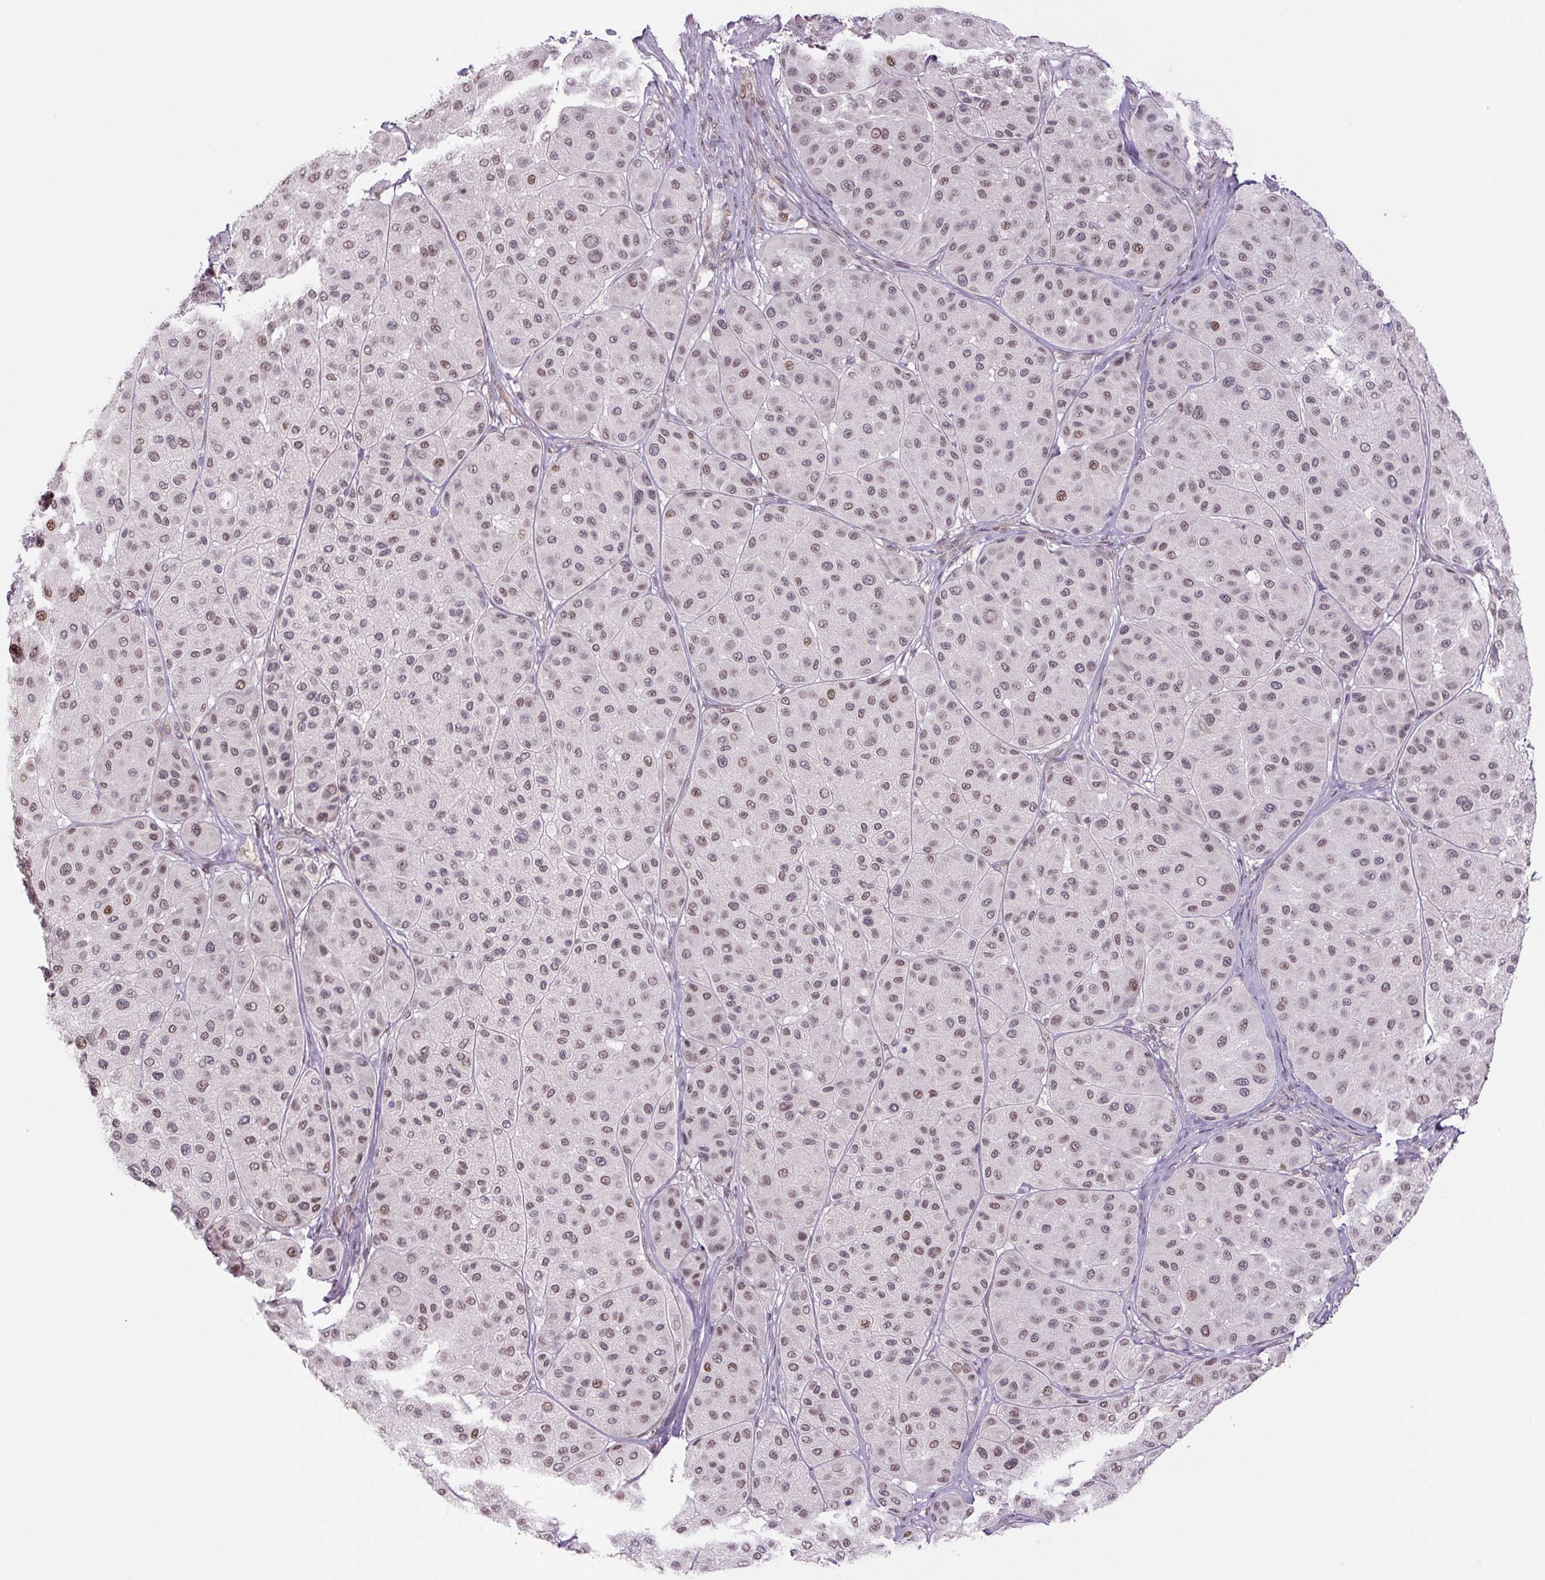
{"staining": {"intensity": "moderate", "quantity": ">75%", "location": "nuclear"}, "tissue": "melanoma", "cell_type": "Tumor cells", "image_type": "cancer", "snomed": [{"axis": "morphology", "description": "Malignant melanoma, Metastatic site"}, {"axis": "topography", "description": "Smooth muscle"}], "caption": "Human melanoma stained for a protein (brown) demonstrates moderate nuclear positive expression in approximately >75% of tumor cells.", "gene": "TCFL5", "patient": {"sex": "male", "age": 41}}